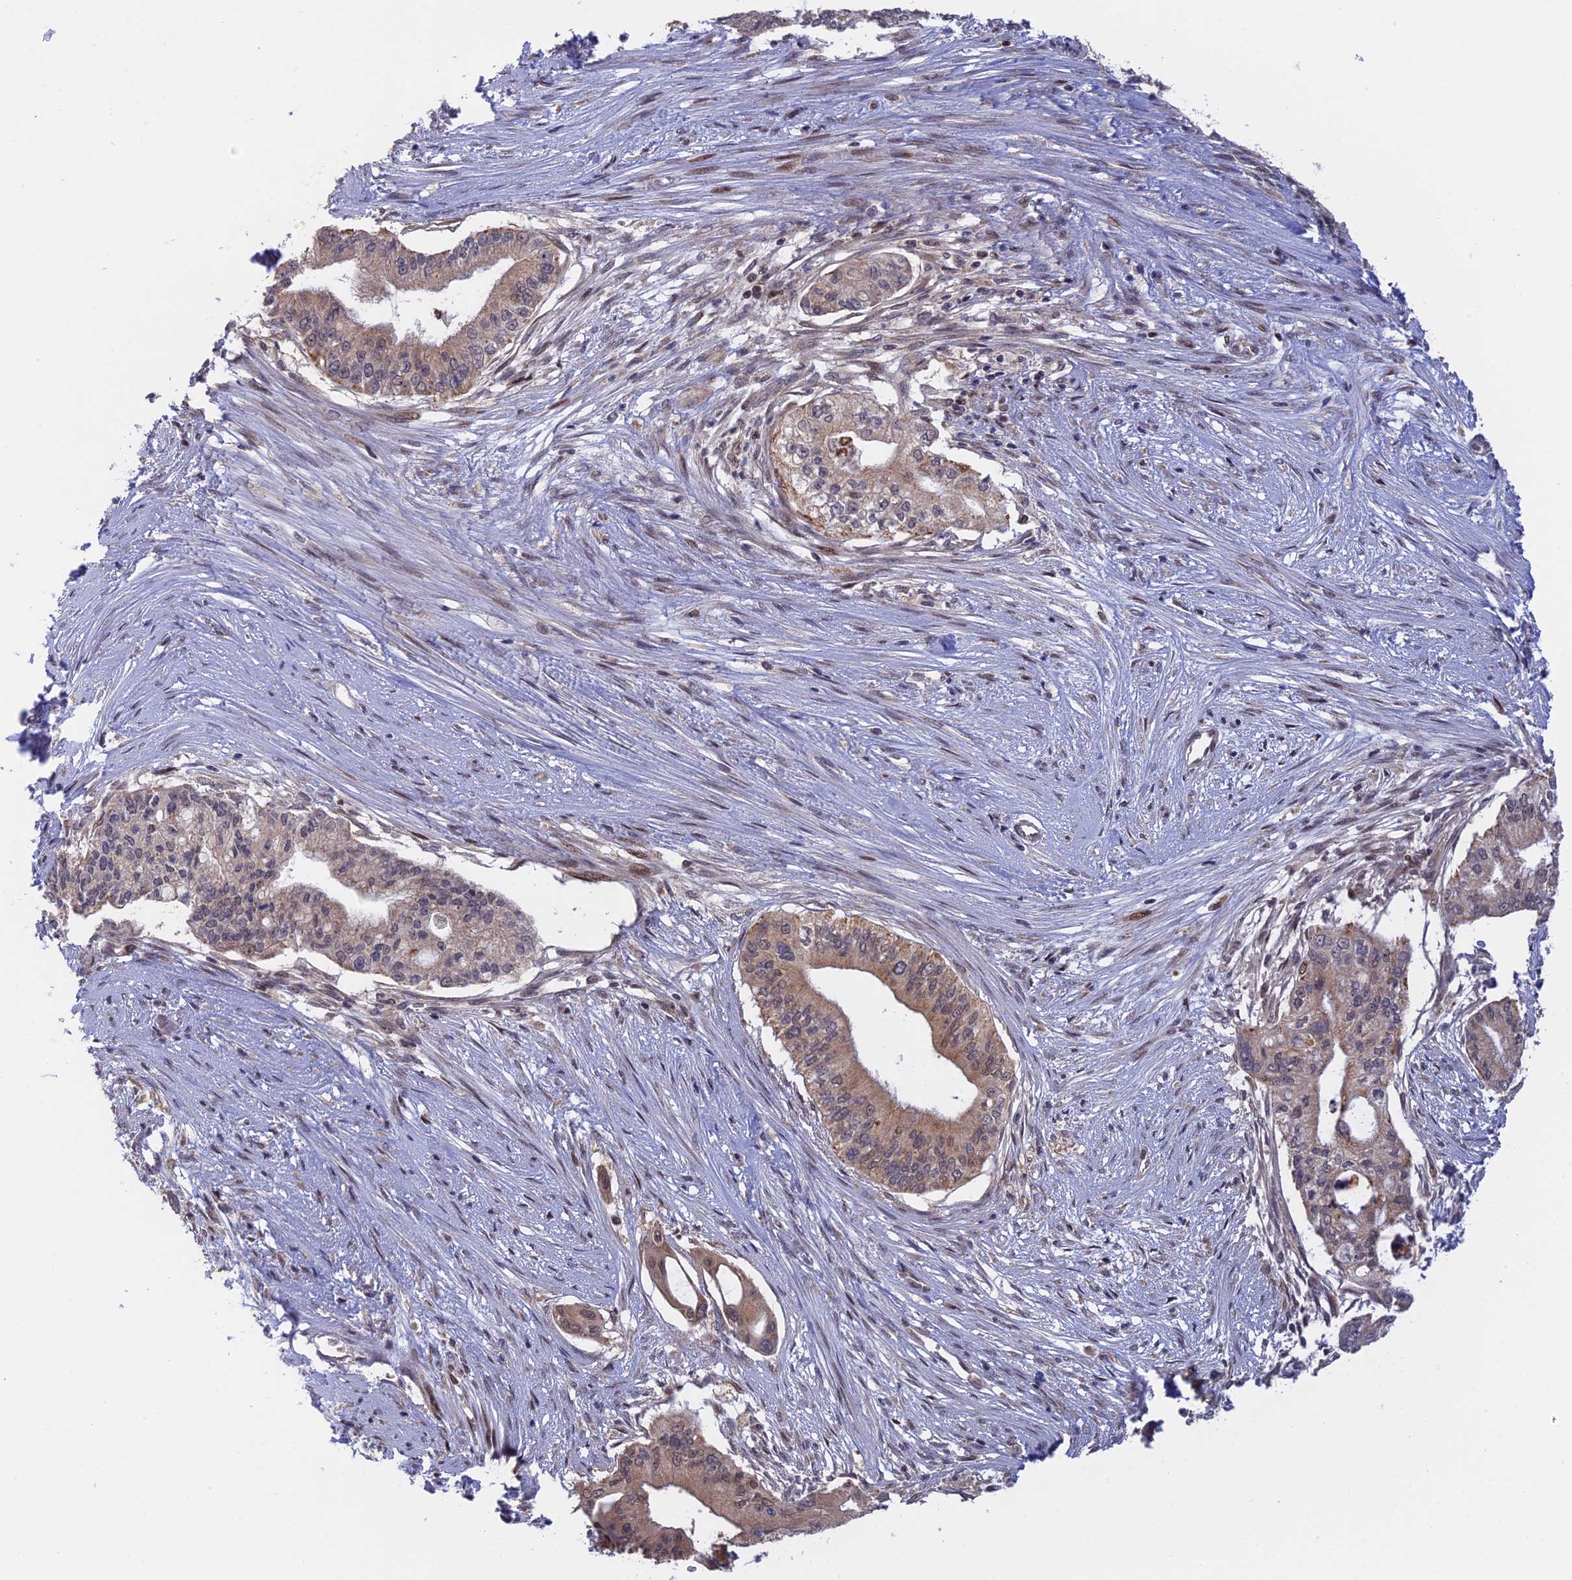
{"staining": {"intensity": "moderate", "quantity": "25%-75%", "location": "cytoplasmic/membranous,nuclear"}, "tissue": "pancreatic cancer", "cell_type": "Tumor cells", "image_type": "cancer", "snomed": [{"axis": "morphology", "description": "Adenocarcinoma, NOS"}, {"axis": "topography", "description": "Pancreas"}], "caption": "Immunohistochemistry of human pancreatic cancer demonstrates medium levels of moderate cytoplasmic/membranous and nuclear expression in about 25%-75% of tumor cells.", "gene": "GSKIP", "patient": {"sex": "male", "age": 46}}